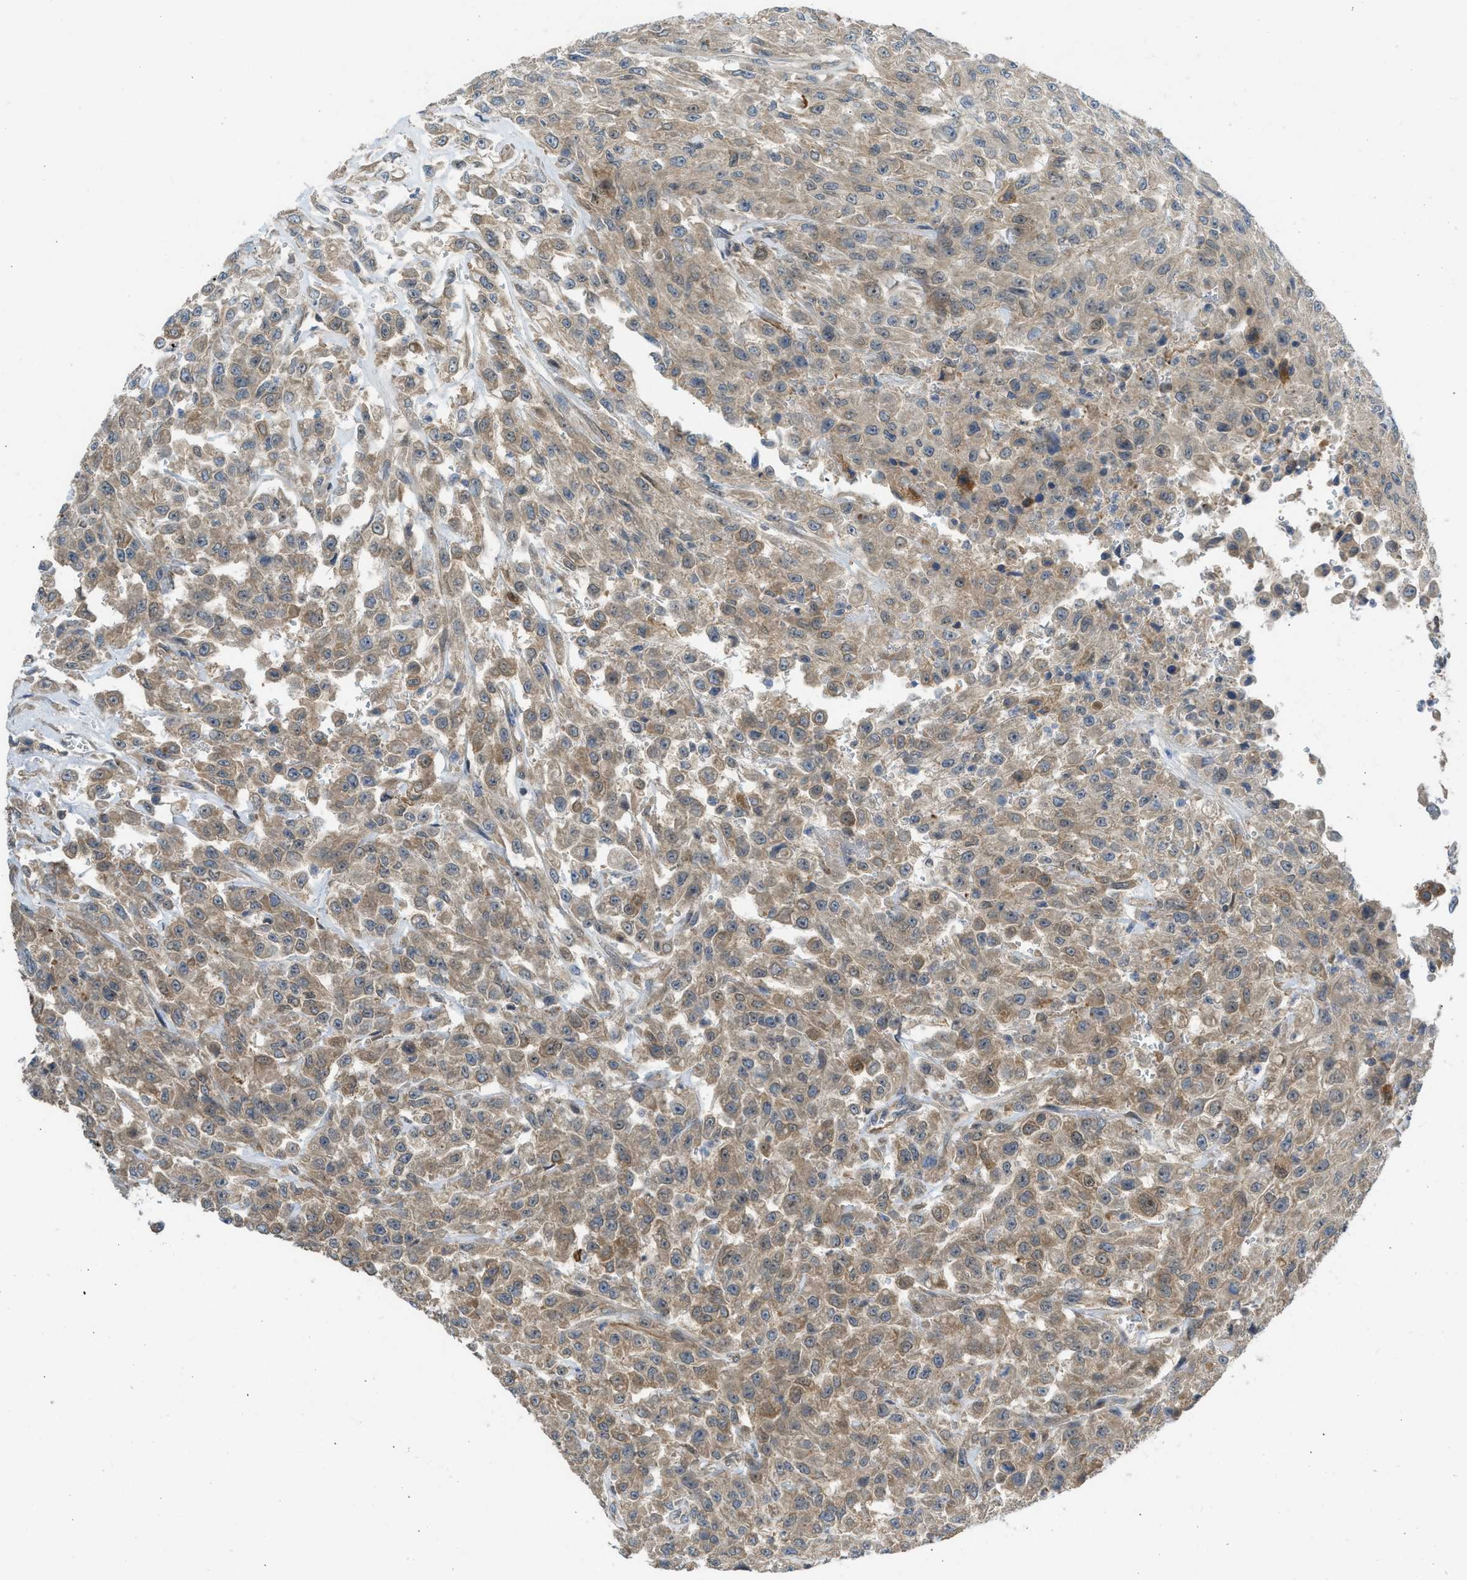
{"staining": {"intensity": "weak", "quantity": ">75%", "location": "cytoplasmic/membranous"}, "tissue": "urothelial cancer", "cell_type": "Tumor cells", "image_type": "cancer", "snomed": [{"axis": "morphology", "description": "Urothelial carcinoma, High grade"}, {"axis": "topography", "description": "Urinary bladder"}], "caption": "IHC of human urothelial cancer displays low levels of weak cytoplasmic/membranous staining in approximately >75% of tumor cells.", "gene": "SESN2", "patient": {"sex": "male", "age": 46}}